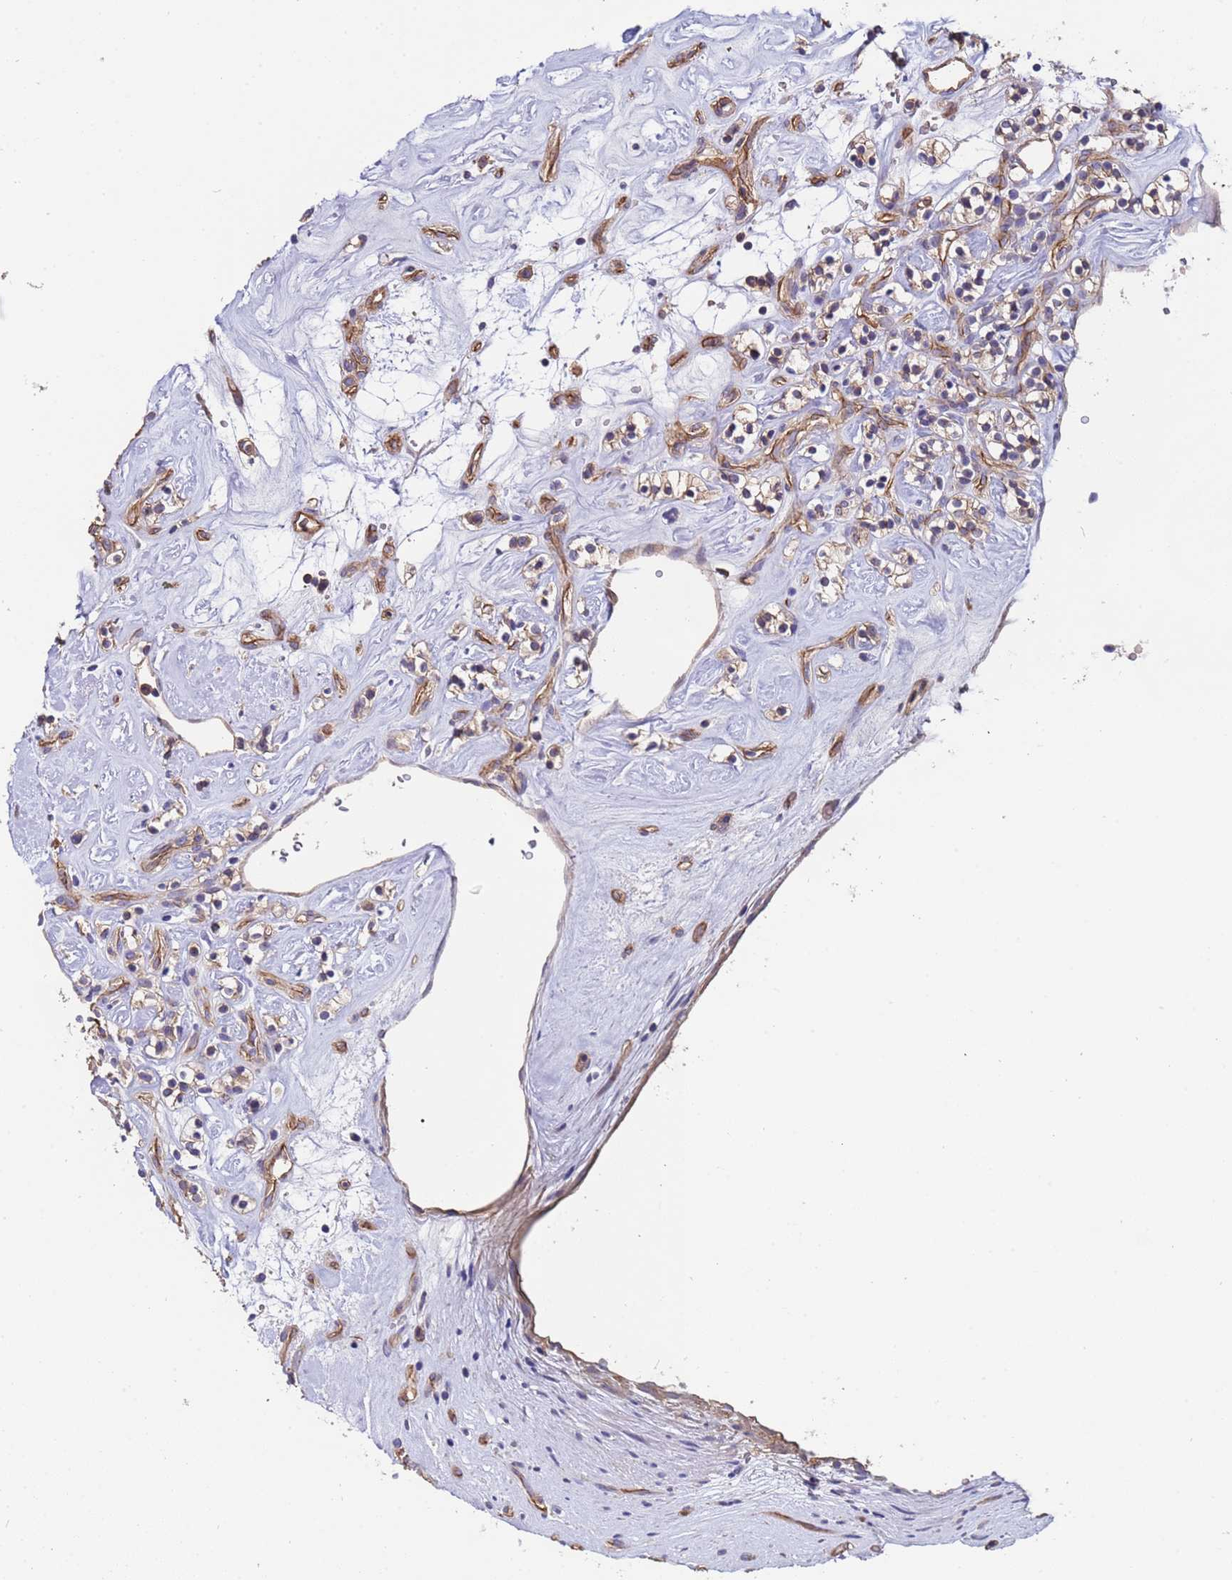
{"staining": {"intensity": "weak", "quantity": ">75%", "location": "cytoplasmic/membranous"}, "tissue": "renal cancer", "cell_type": "Tumor cells", "image_type": "cancer", "snomed": [{"axis": "morphology", "description": "Adenocarcinoma, NOS"}, {"axis": "topography", "description": "Kidney"}], "caption": "Immunohistochemical staining of adenocarcinoma (renal) shows low levels of weak cytoplasmic/membranous staining in approximately >75% of tumor cells.", "gene": "ZNF248", "patient": {"sex": "male", "age": 77}}